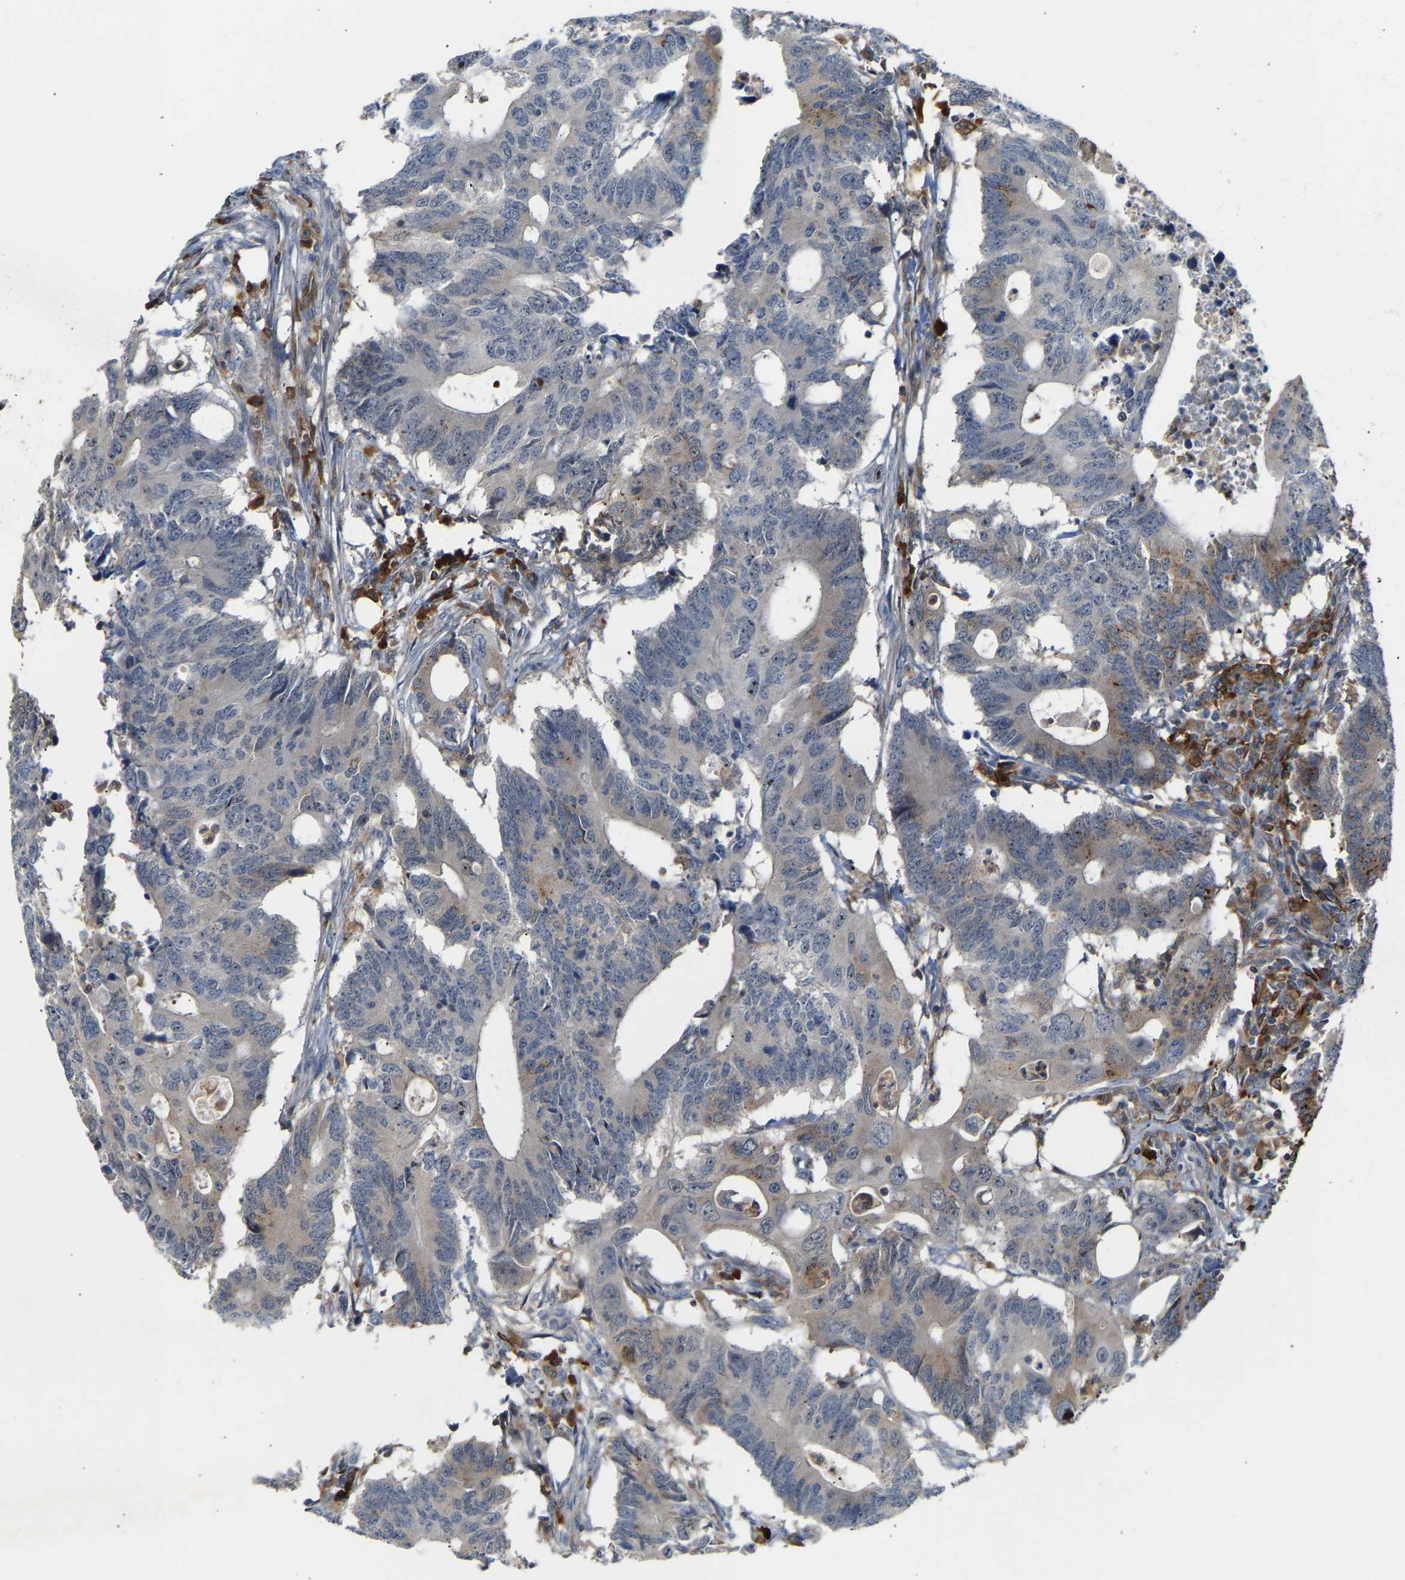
{"staining": {"intensity": "negative", "quantity": "none", "location": "none"}, "tissue": "colorectal cancer", "cell_type": "Tumor cells", "image_type": "cancer", "snomed": [{"axis": "morphology", "description": "Adenocarcinoma, NOS"}, {"axis": "topography", "description": "Colon"}], "caption": "DAB (3,3'-diaminobenzidine) immunohistochemical staining of colorectal adenocarcinoma reveals no significant expression in tumor cells.", "gene": "PLCG2", "patient": {"sex": "male", "age": 71}}